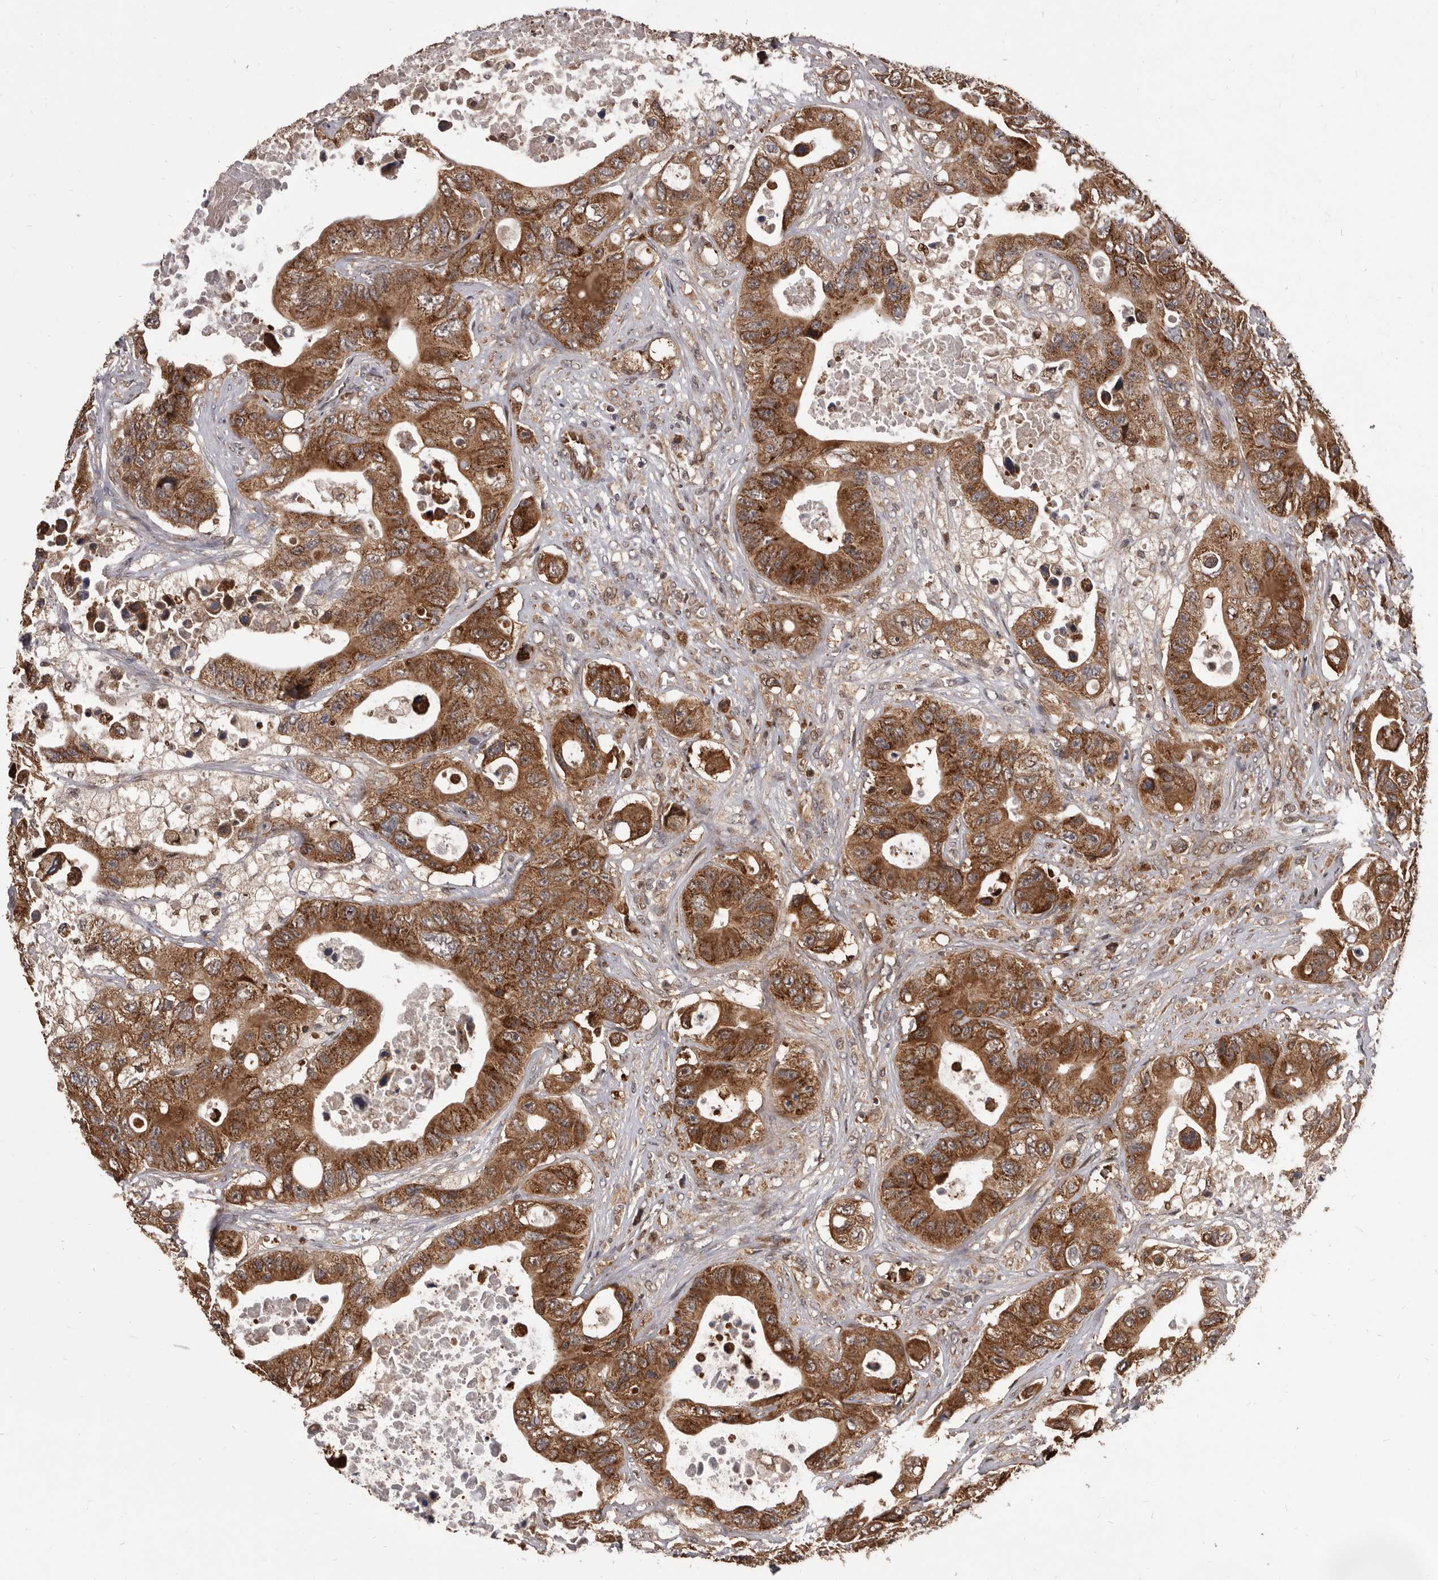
{"staining": {"intensity": "strong", "quantity": ">75%", "location": "cytoplasmic/membranous"}, "tissue": "colorectal cancer", "cell_type": "Tumor cells", "image_type": "cancer", "snomed": [{"axis": "morphology", "description": "Adenocarcinoma, NOS"}, {"axis": "topography", "description": "Colon"}], "caption": "A brown stain highlights strong cytoplasmic/membranous positivity of a protein in colorectal cancer (adenocarcinoma) tumor cells. (brown staining indicates protein expression, while blue staining denotes nuclei).", "gene": "MAP3K14", "patient": {"sex": "female", "age": 46}}